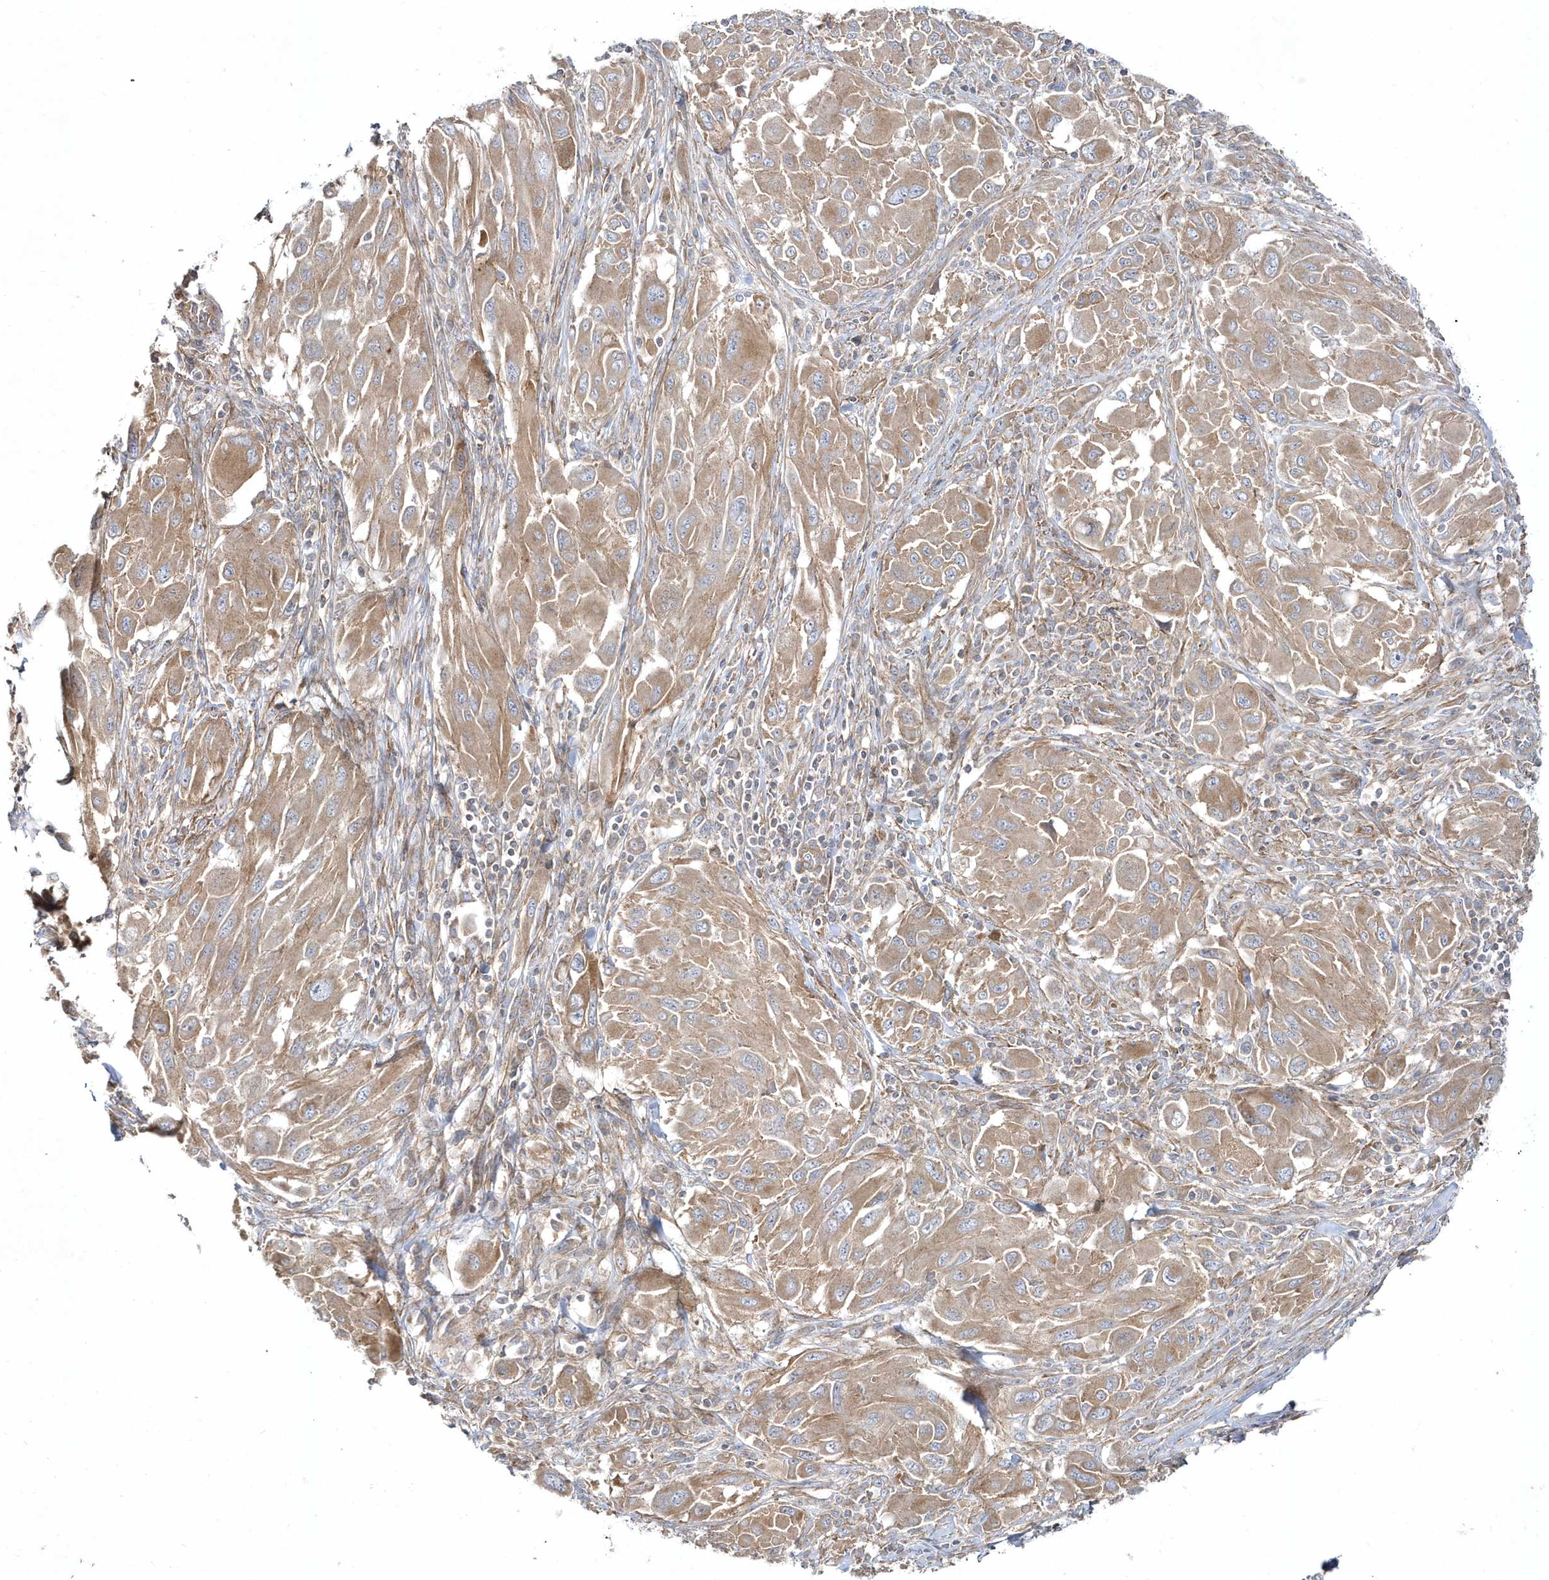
{"staining": {"intensity": "moderate", "quantity": ">75%", "location": "cytoplasmic/membranous"}, "tissue": "melanoma", "cell_type": "Tumor cells", "image_type": "cancer", "snomed": [{"axis": "morphology", "description": "Malignant melanoma, NOS"}, {"axis": "topography", "description": "Skin"}], "caption": "Malignant melanoma stained for a protein exhibits moderate cytoplasmic/membranous positivity in tumor cells.", "gene": "LEXM", "patient": {"sex": "female", "age": 91}}